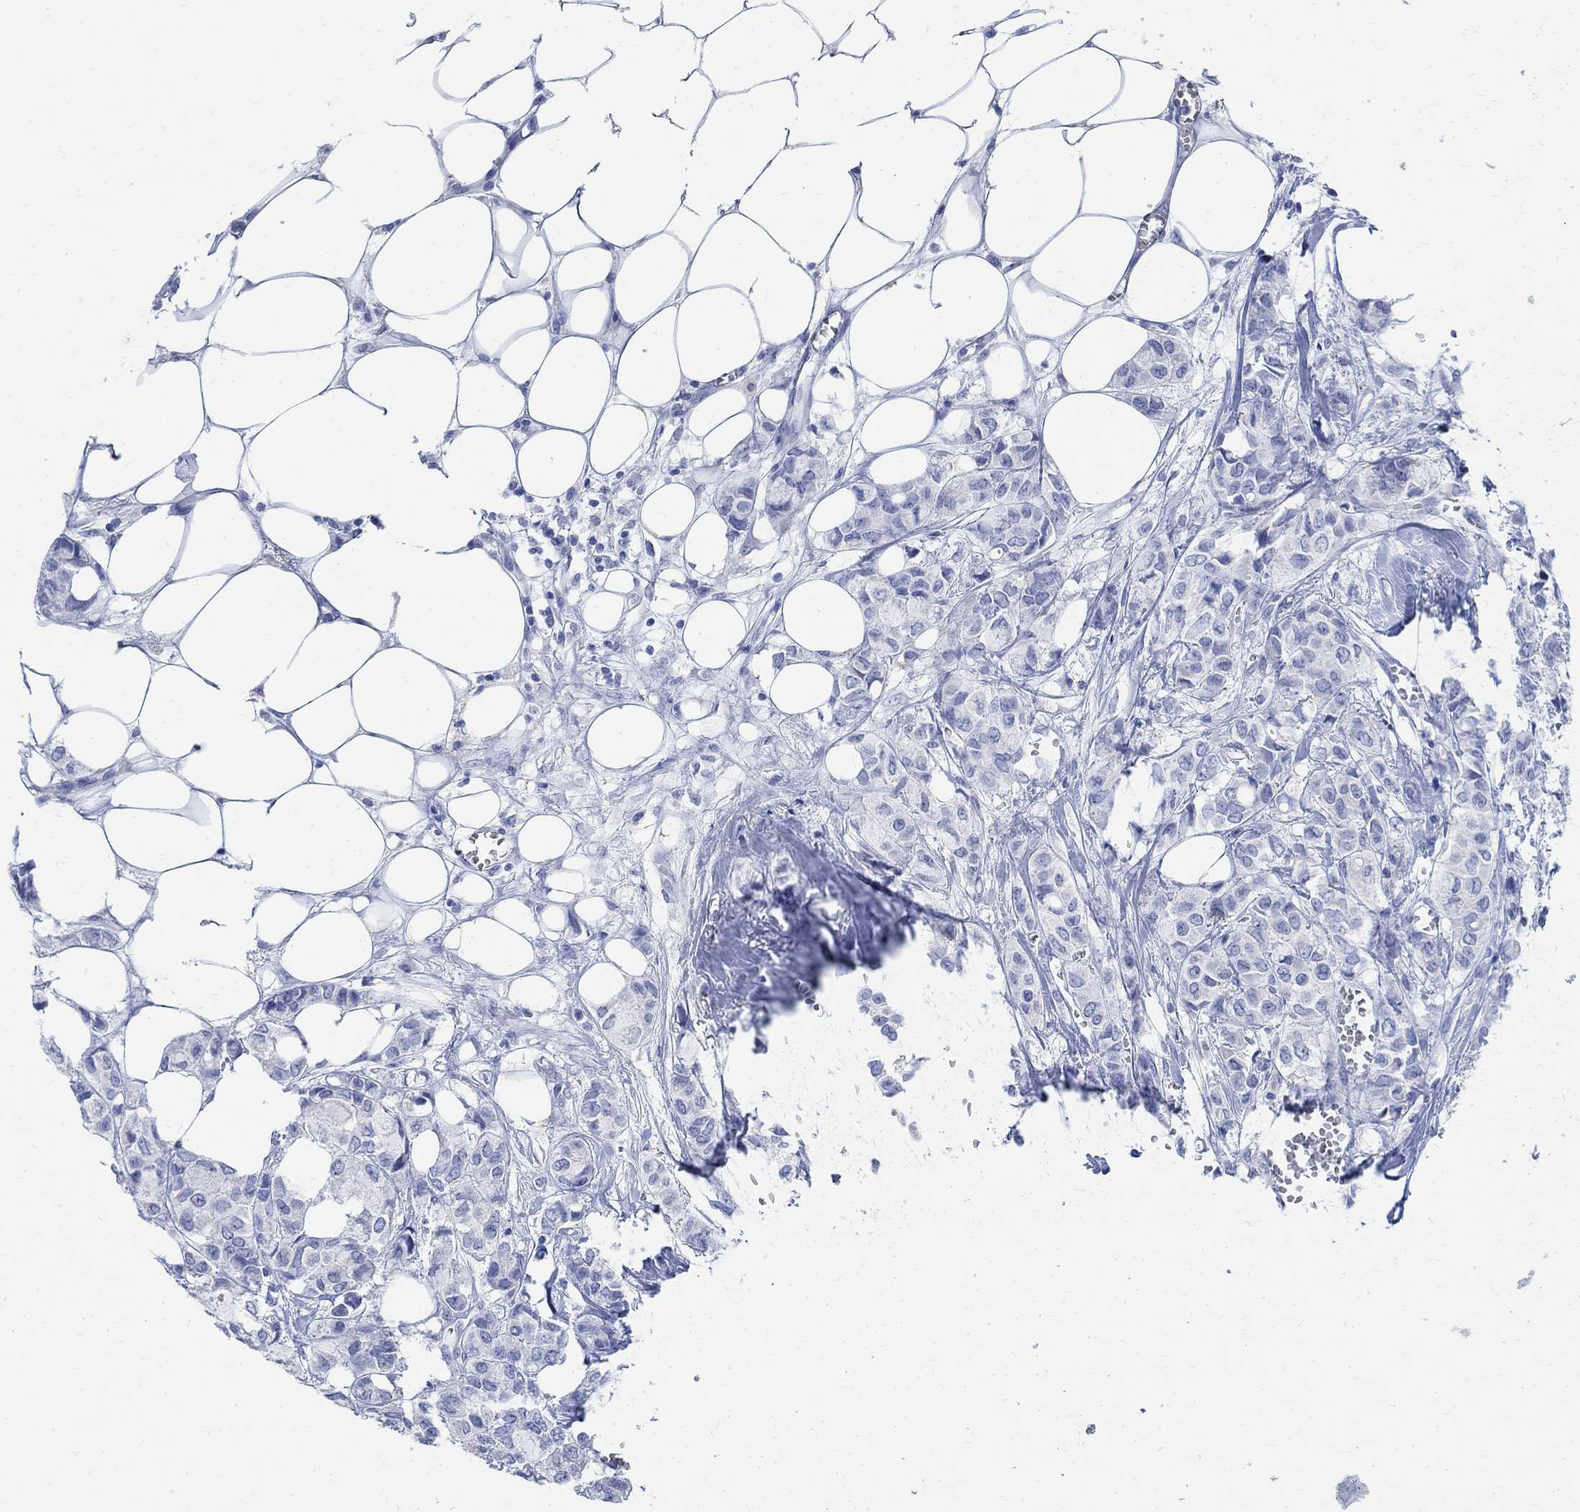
{"staining": {"intensity": "negative", "quantity": "none", "location": "none"}, "tissue": "breast cancer", "cell_type": "Tumor cells", "image_type": "cancer", "snomed": [{"axis": "morphology", "description": "Duct carcinoma"}, {"axis": "topography", "description": "Breast"}], "caption": "Image shows no protein staining in tumor cells of breast cancer (intraductal carcinoma) tissue.", "gene": "CAMK2N1", "patient": {"sex": "female", "age": 85}}